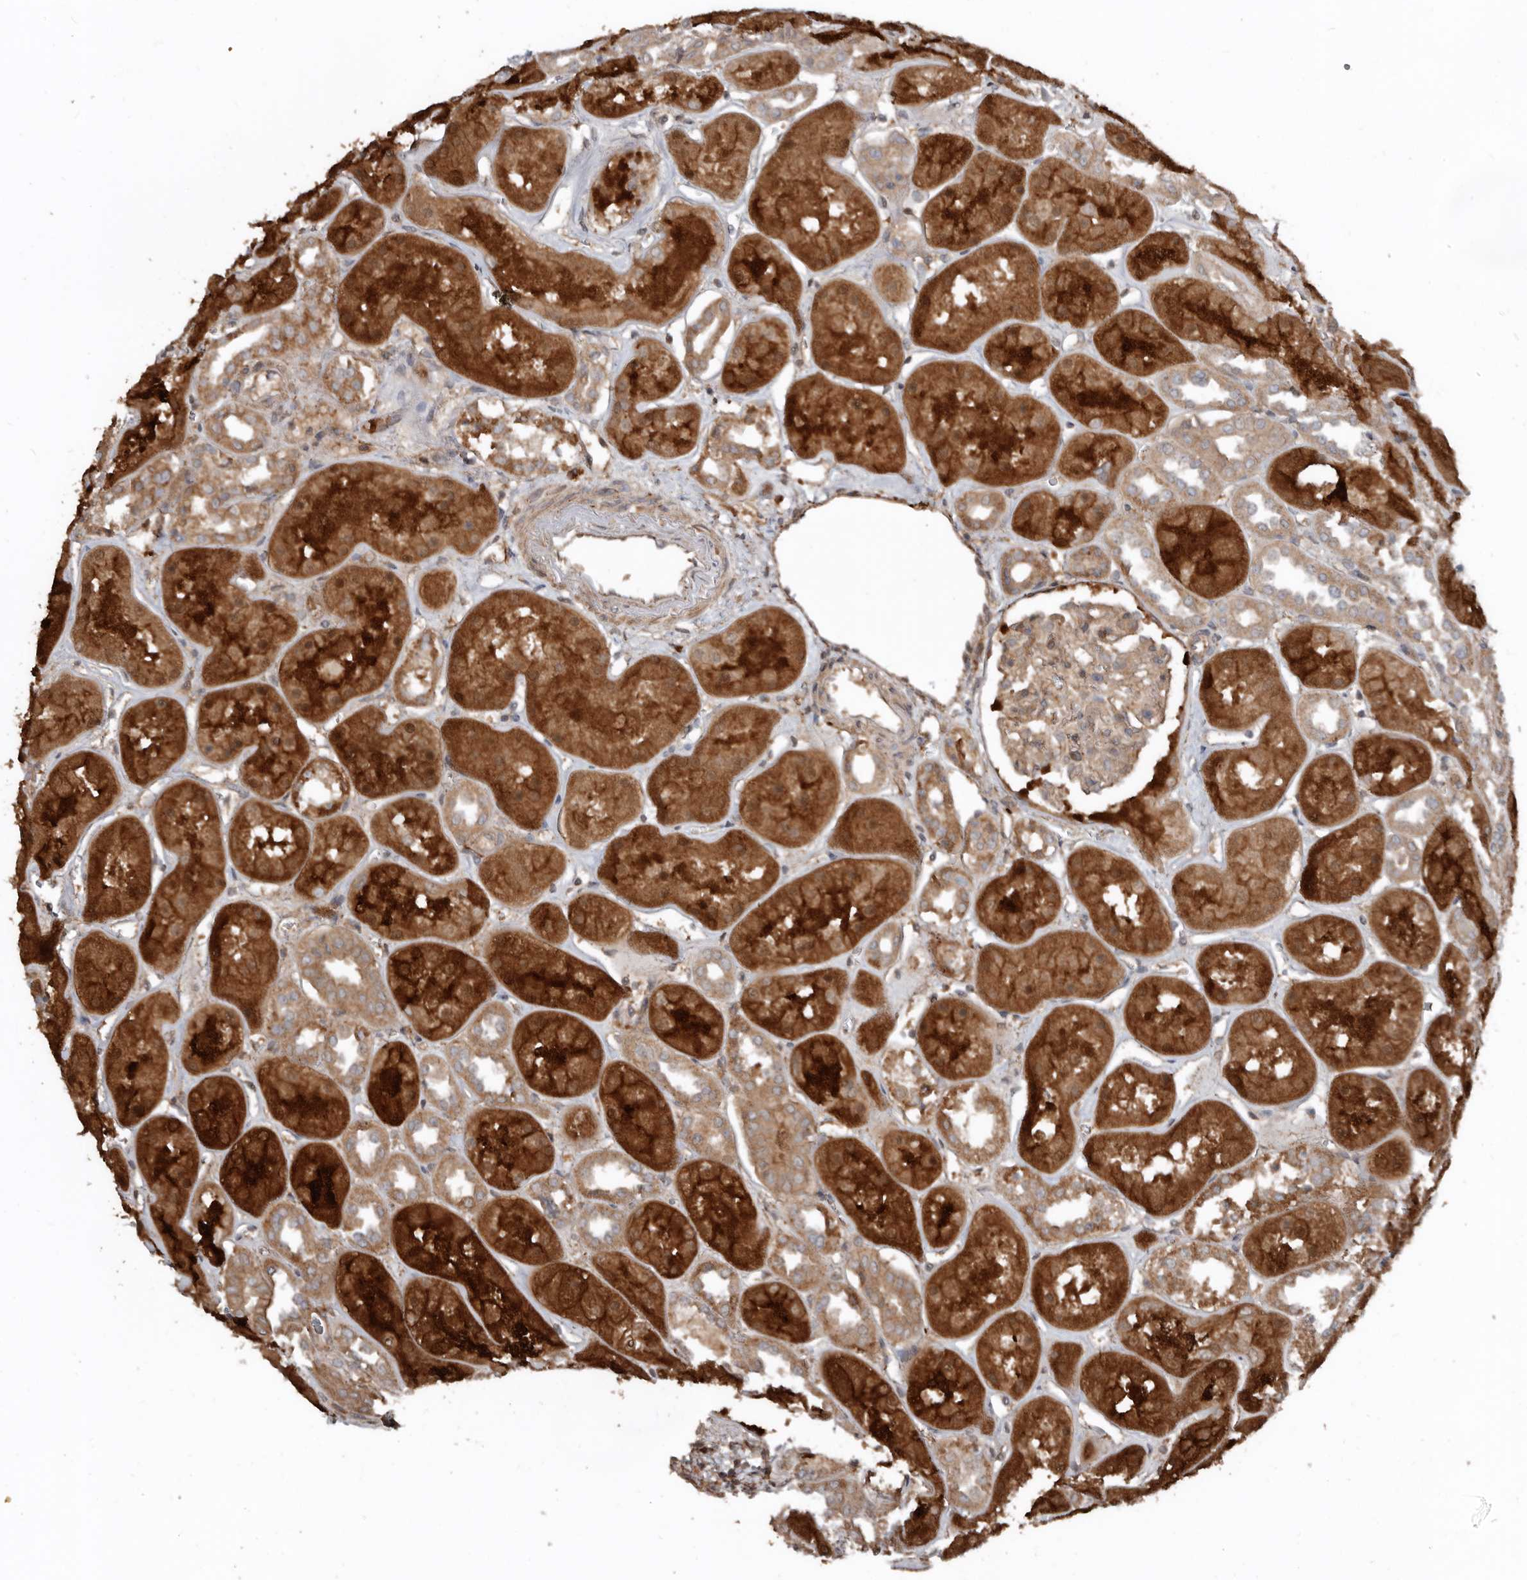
{"staining": {"intensity": "weak", "quantity": ">75%", "location": "cytoplasmic/membranous"}, "tissue": "kidney", "cell_type": "Cells in glomeruli", "image_type": "normal", "snomed": [{"axis": "morphology", "description": "Normal tissue, NOS"}, {"axis": "topography", "description": "Kidney"}], "caption": "A micrograph showing weak cytoplasmic/membranous expression in approximately >75% of cells in glomeruli in normal kidney, as visualized by brown immunohistochemical staining.", "gene": "EXOC3L1", "patient": {"sex": "male", "age": 70}}